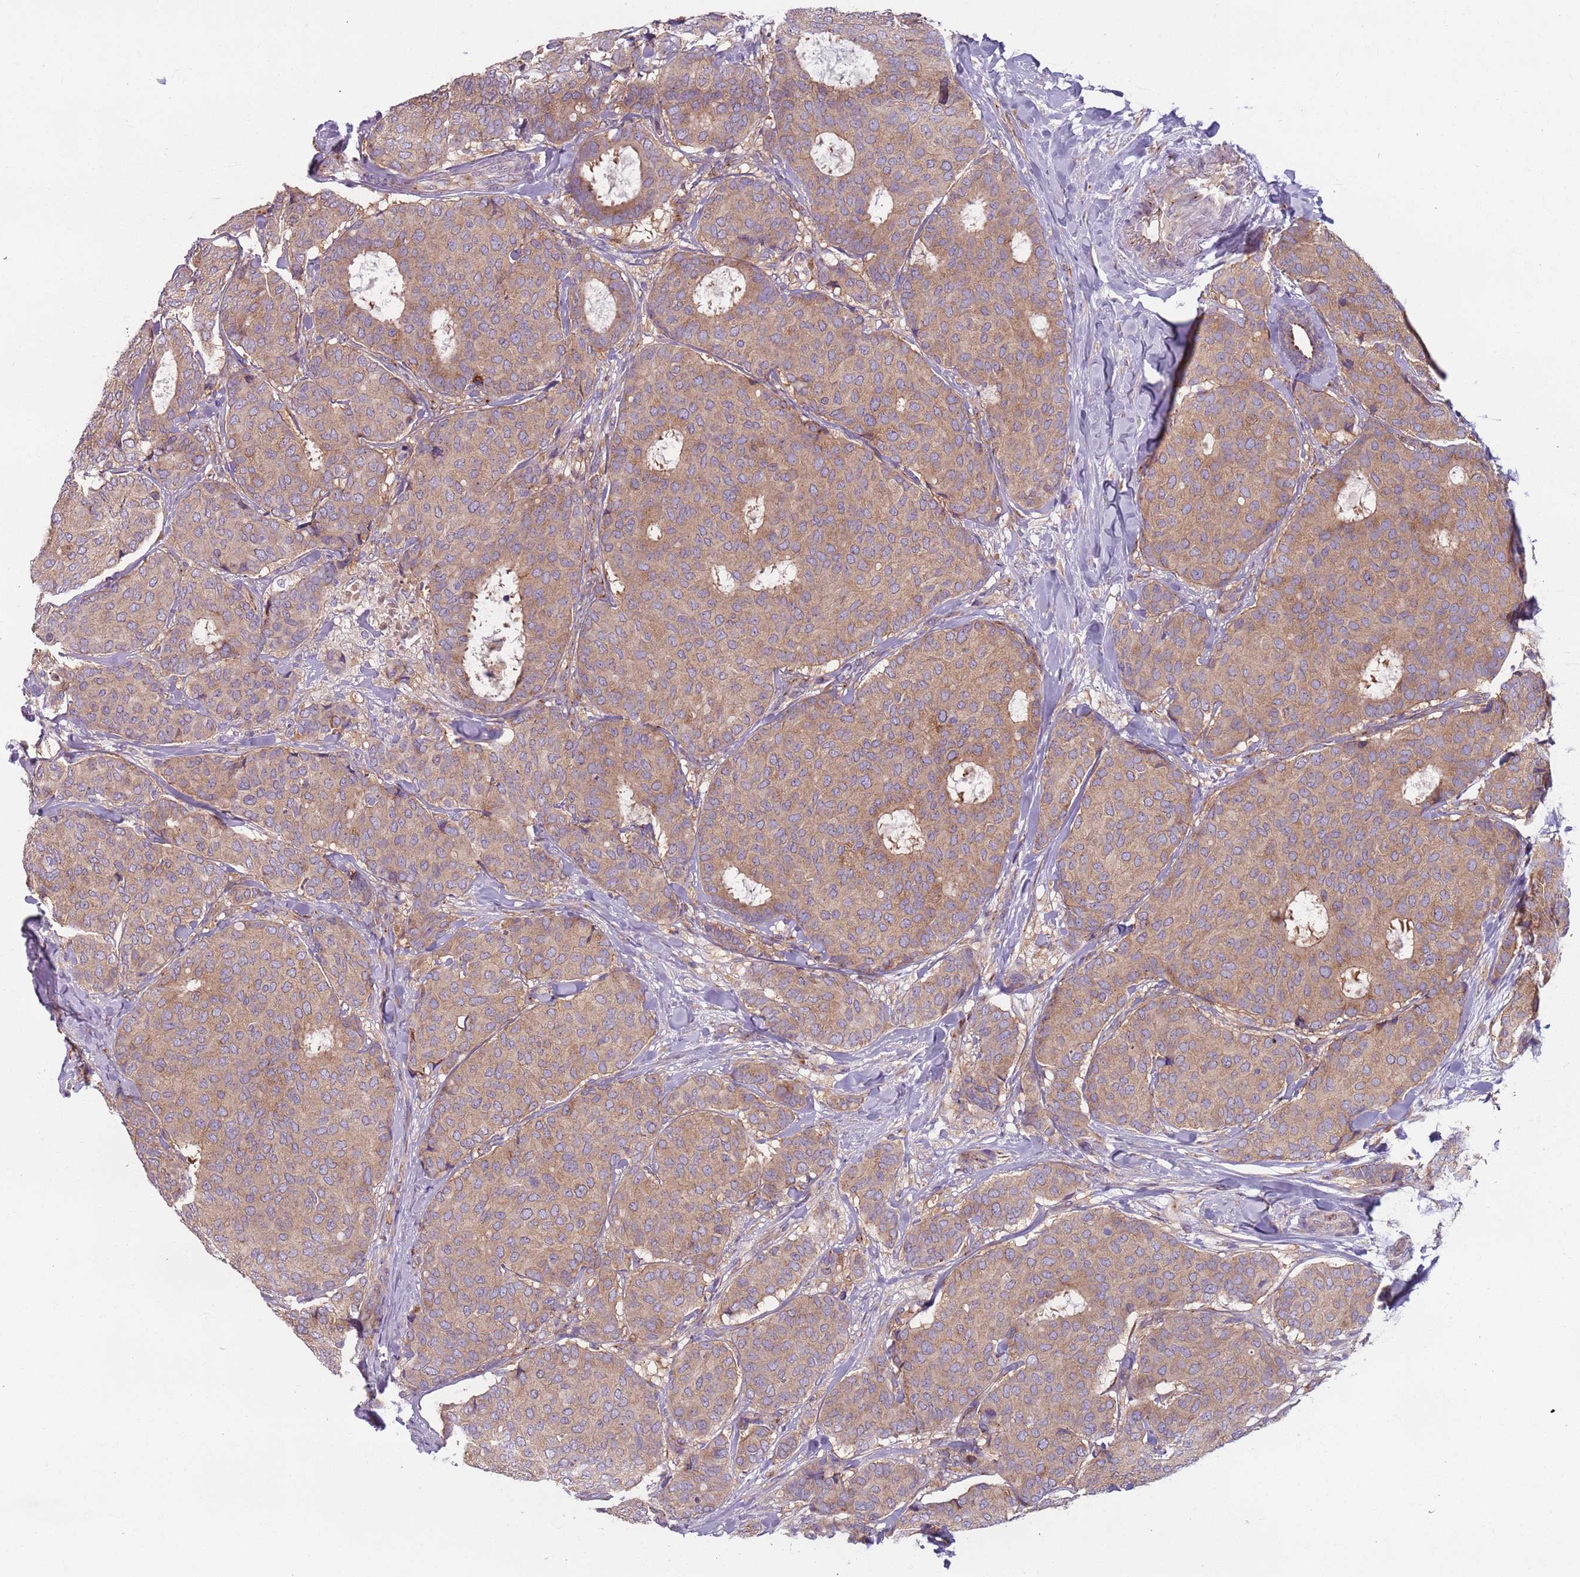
{"staining": {"intensity": "moderate", "quantity": ">75%", "location": "cytoplasmic/membranous"}, "tissue": "breast cancer", "cell_type": "Tumor cells", "image_type": "cancer", "snomed": [{"axis": "morphology", "description": "Duct carcinoma"}, {"axis": "topography", "description": "Breast"}], "caption": "The image demonstrates a brown stain indicating the presence of a protein in the cytoplasmic/membranous of tumor cells in intraductal carcinoma (breast).", "gene": "AKTIP", "patient": {"sex": "female", "age": 75}}